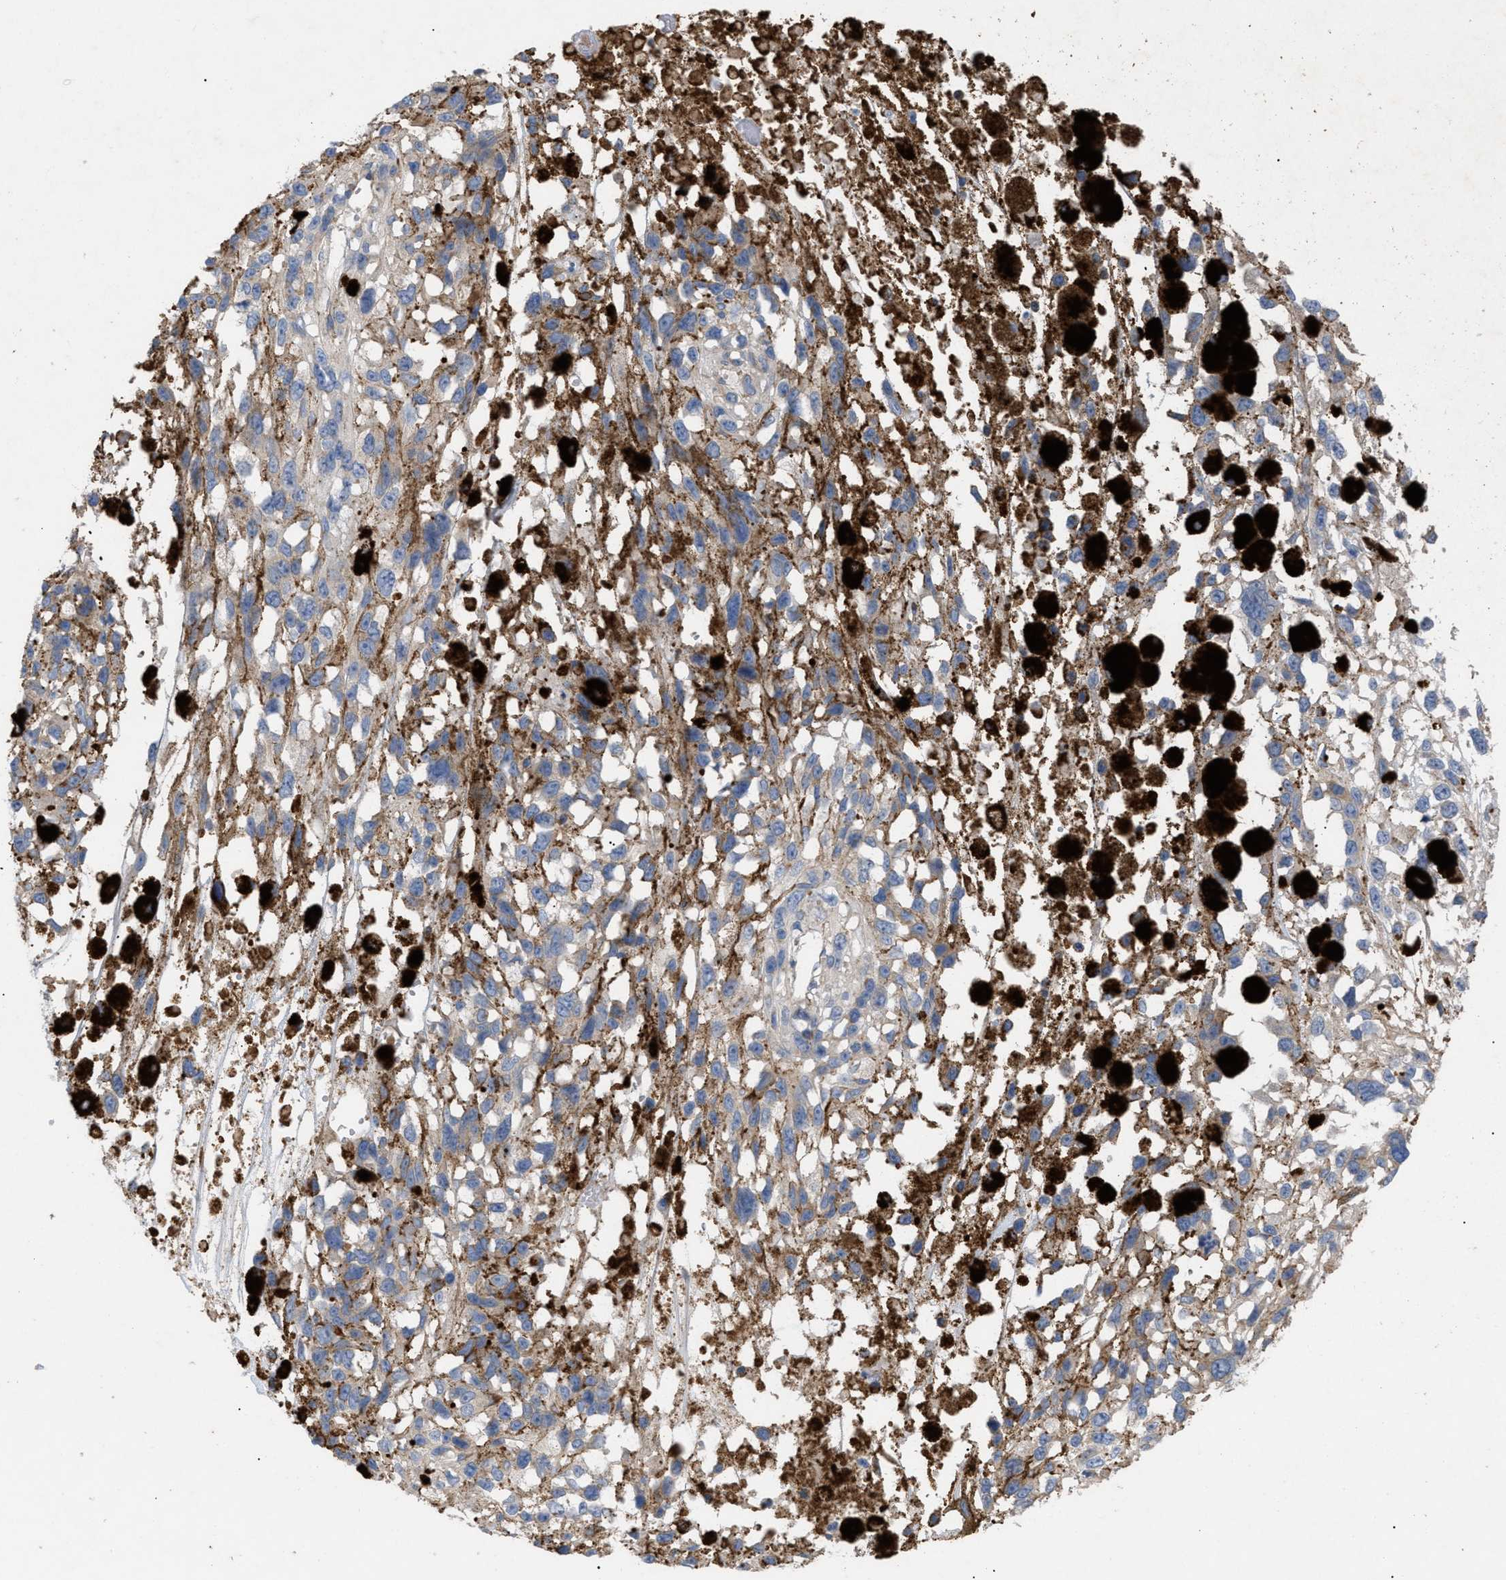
{"staining": {"intensity": "moderate", "quantity": ">75%", "location": "cytoplasmic/membranous"}, "tissue": "melanoma", "cell_type": "Tumor cells", "image_type": "cancer", "snomed": [{"axis": "morphology", "description": "Malignant melanoma, Metastatic site"}, {"axis": "topography", "description": "Lymph node"}], "caption": "The micrograph shows a brown stain indicating the presence of a protein in the cytoplasmic/membranous of tumor cells in melanoma.", "gene": "SLC50A1", "patient": {"sex": "male", "age": 59}}